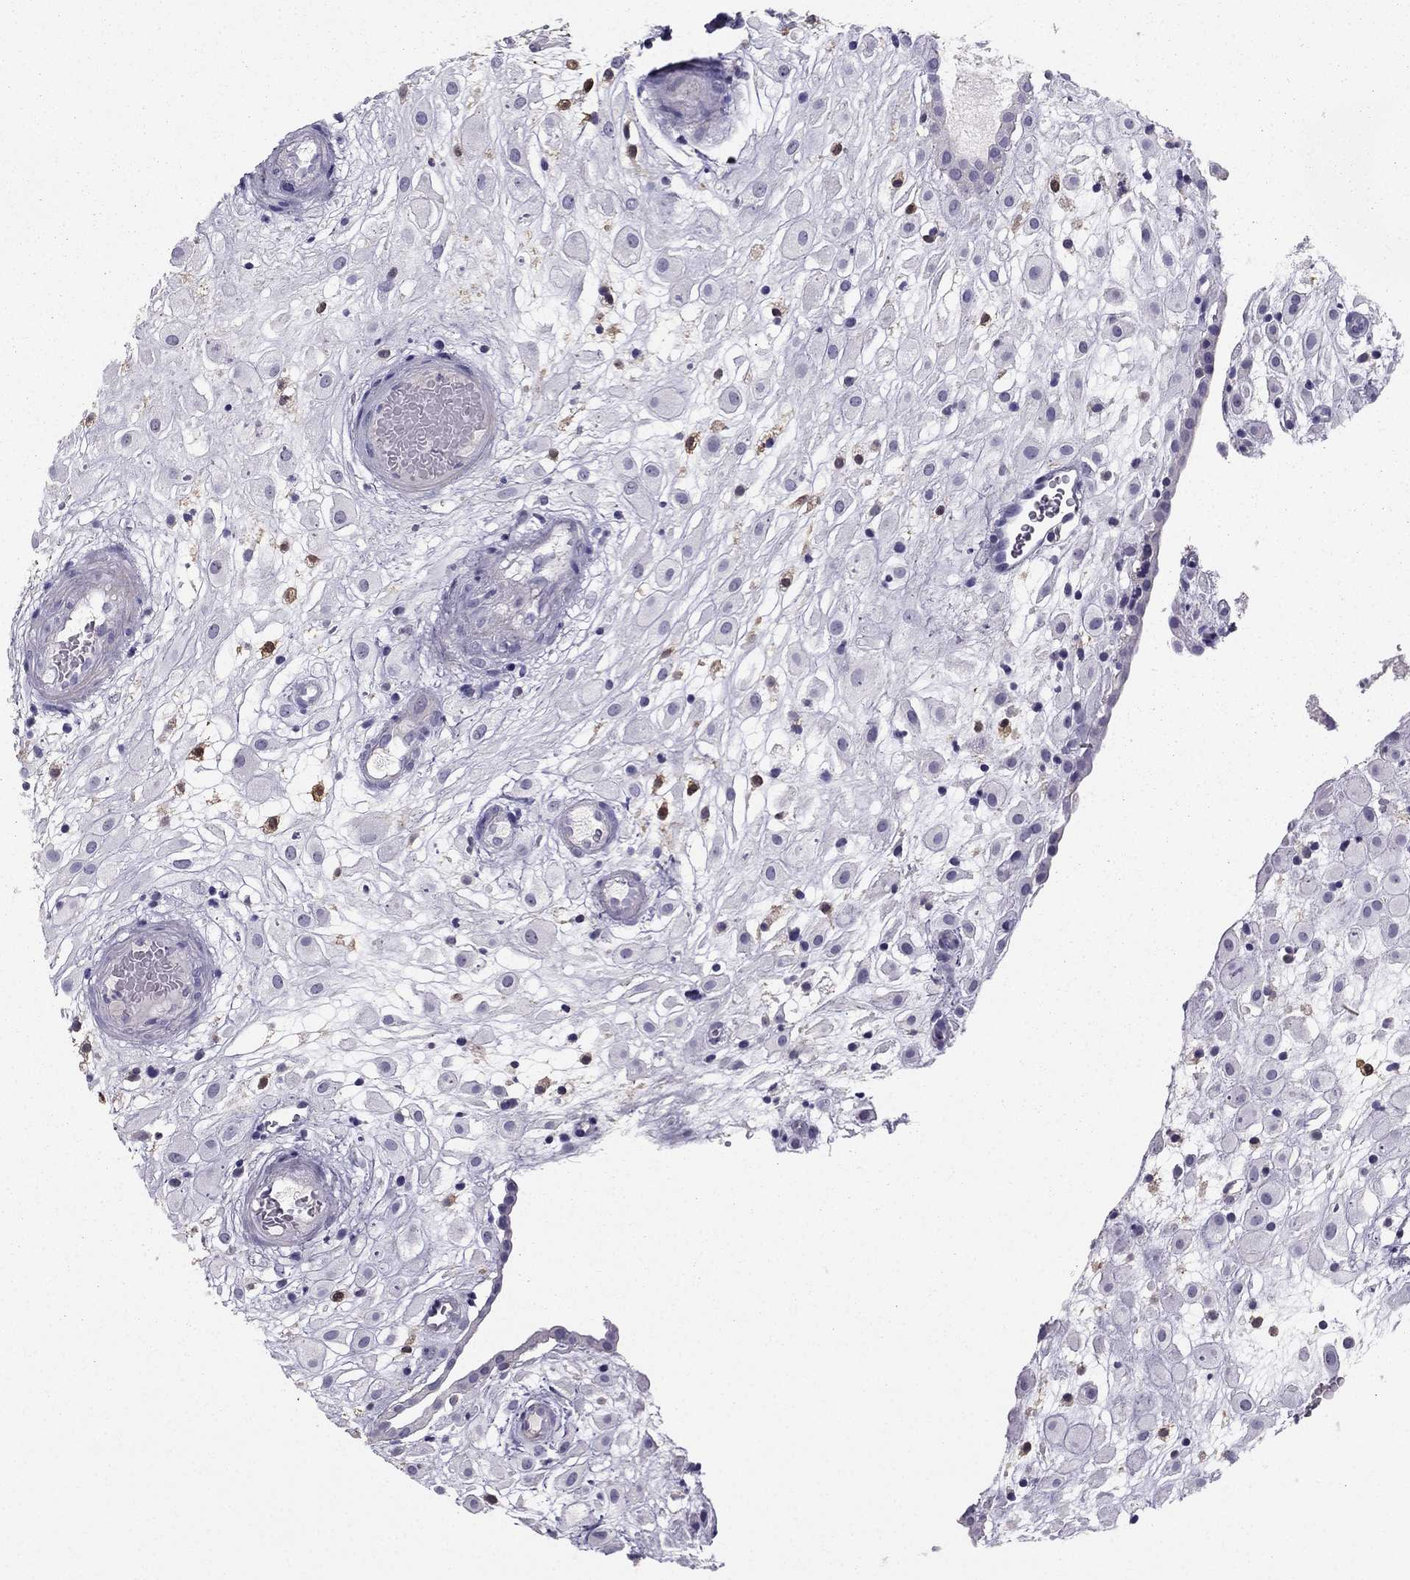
{"staining": {"intensity": "negative", "quantity": "none", "location": "none"}, "tissue": "placenta", "cell_type": "Decidual cells", "image_type": "normal", "snomed": [{"axis": "morphology", "description": "Normal tissue, NOS"}, {"axis": "topography", "description": "Placenta"}], "caption": "A micrograph of placenta stained for a protein shows no brown staining in decidual cells. (DAB IHC visualized using brightfield microscopy, high magnification).", "gene": "LMTK3", "patient": {"sex": "female", "age": 24}}